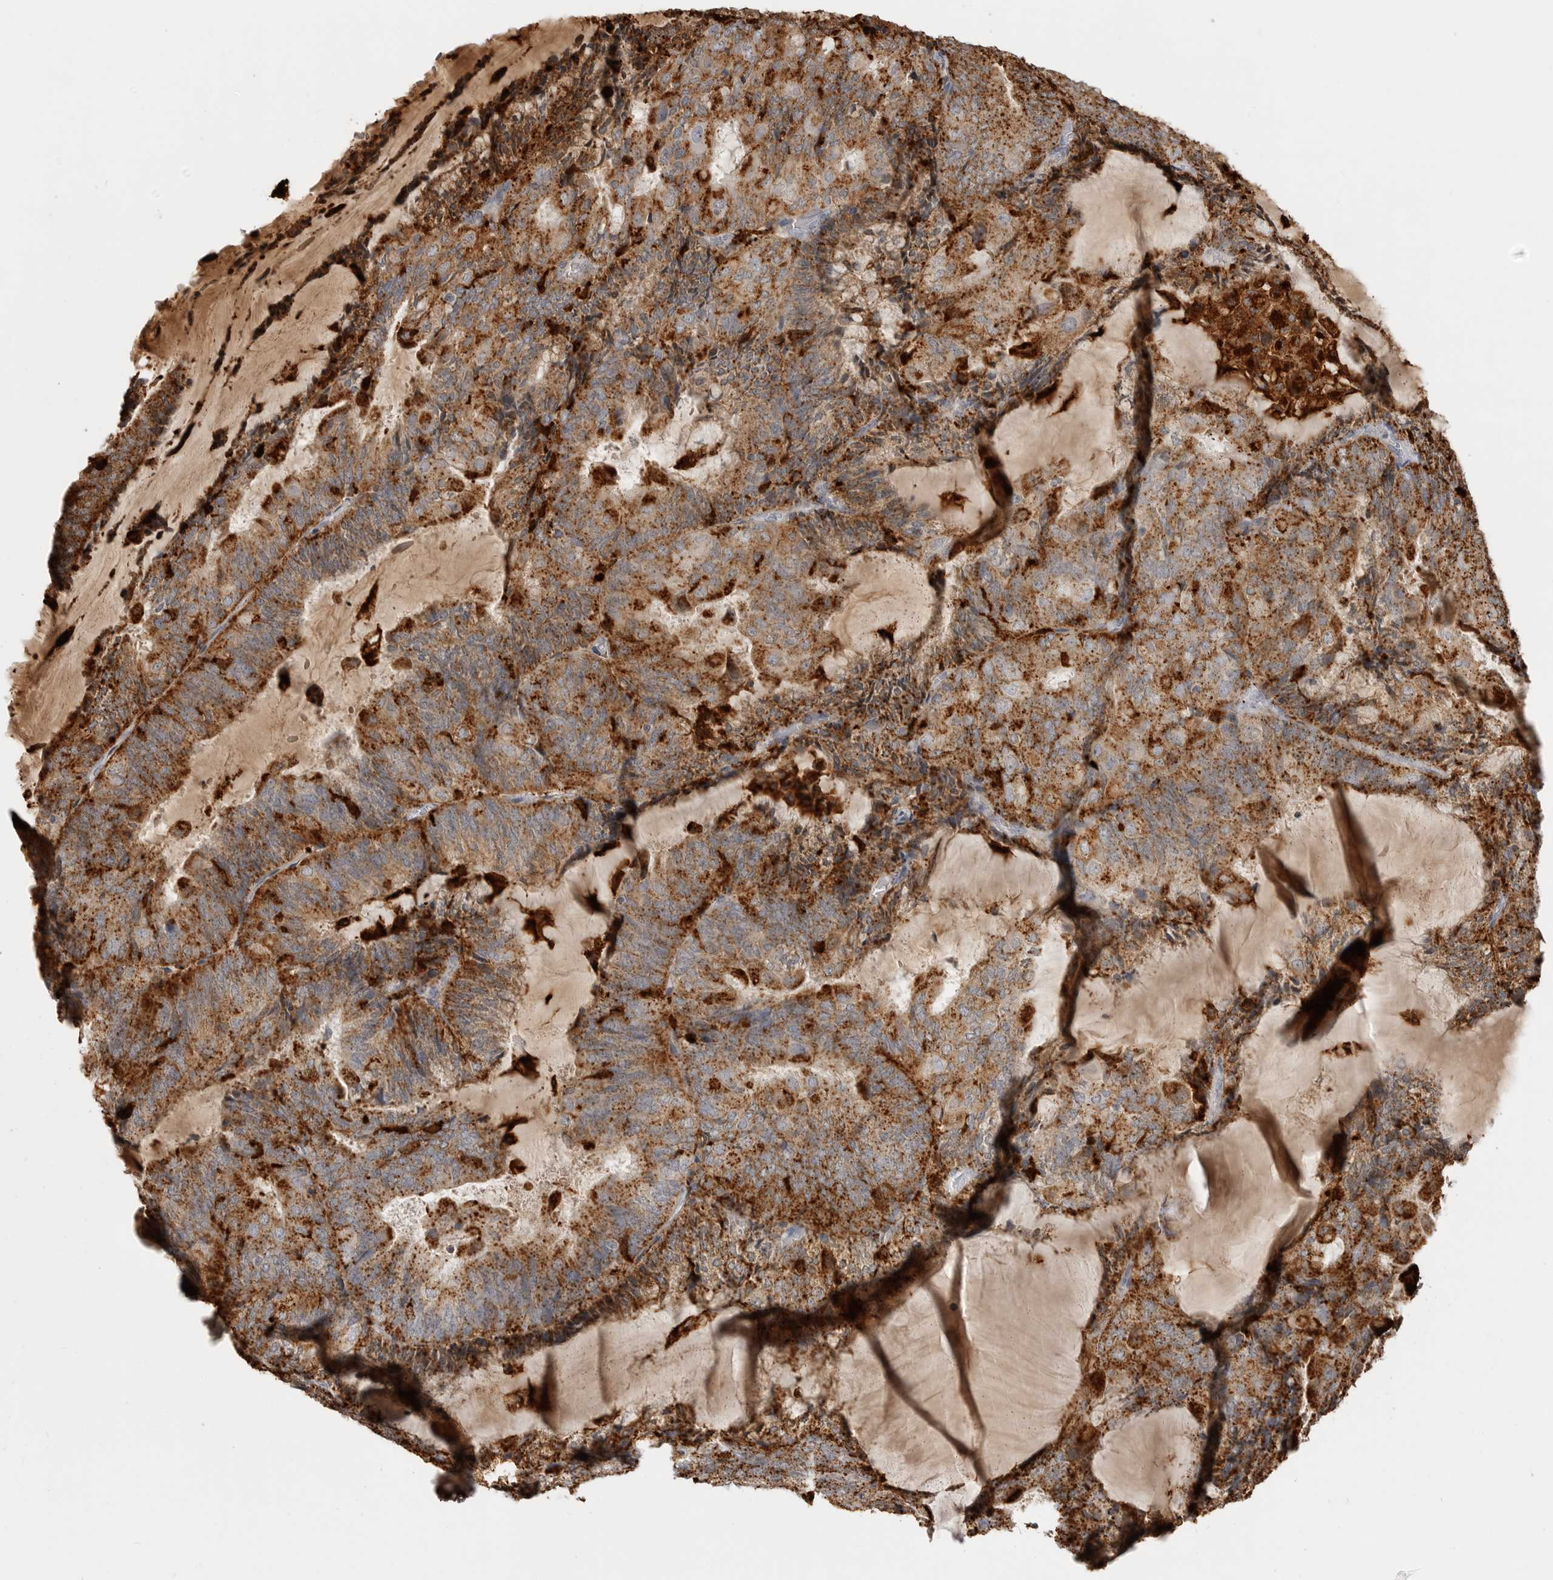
{"staining": {"intensity": "strong", "quantity": ">75%", "location": "cytoplasmic/membranous"}, "tissue": "endometrial cancer", "cell_type": "Tumor cells", "image_type": "cancer", "snomed": [{"axis": "morphology", "description": "Adenocarcinoma, NOS"}, {"axis": "topography", "description": "Endometrium"}], "caption": "About >75% of tumor cells in endometrial cancer exhibit strong cytoplasmic/membranous protein positivity as visualized by brown immunohistochemical staining.", "gene": "IFI30", "patient": {"sex": "female", "age": 81}}